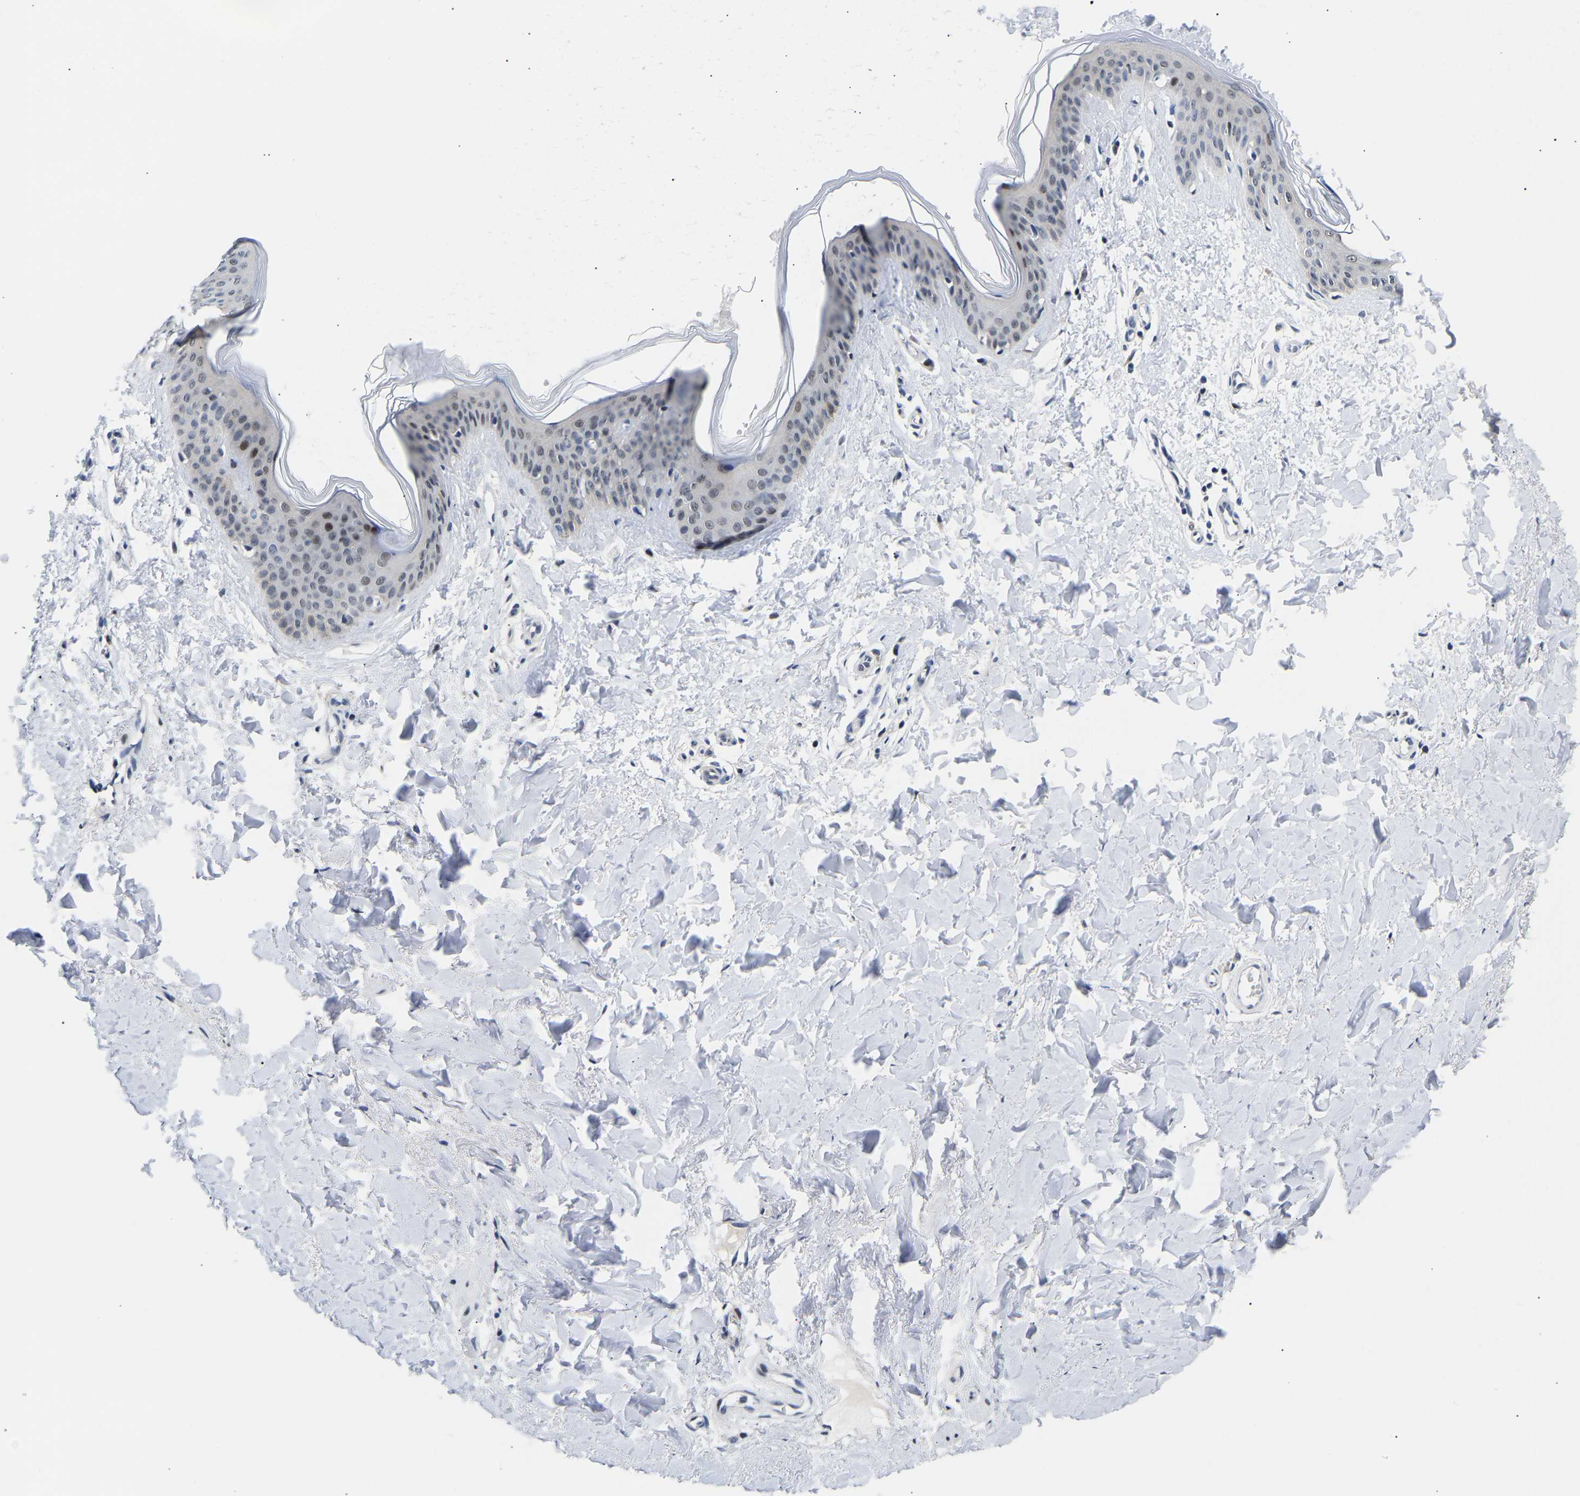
{"staining": {"intensity": "moderate", "quantity": "25%-75%", "location": "cytoplasmic/membranous"}, "tissue": "skin", "cell_type": "Fibroblasts", "image_type": "normal", "snomed": [{"axis": "morphology", "description": "Normal tissue, NOS"}, {"axis": "topography", "description": "Skin"}], "caption": "Skin stained with IHC displays moderate cytoplasmic/membranous expression in about 25%-75% of fibroblasts. Nuclei are stained in blue.", "gene": "PTRHD1", "patient": {"sex": "female", "age": 17}}